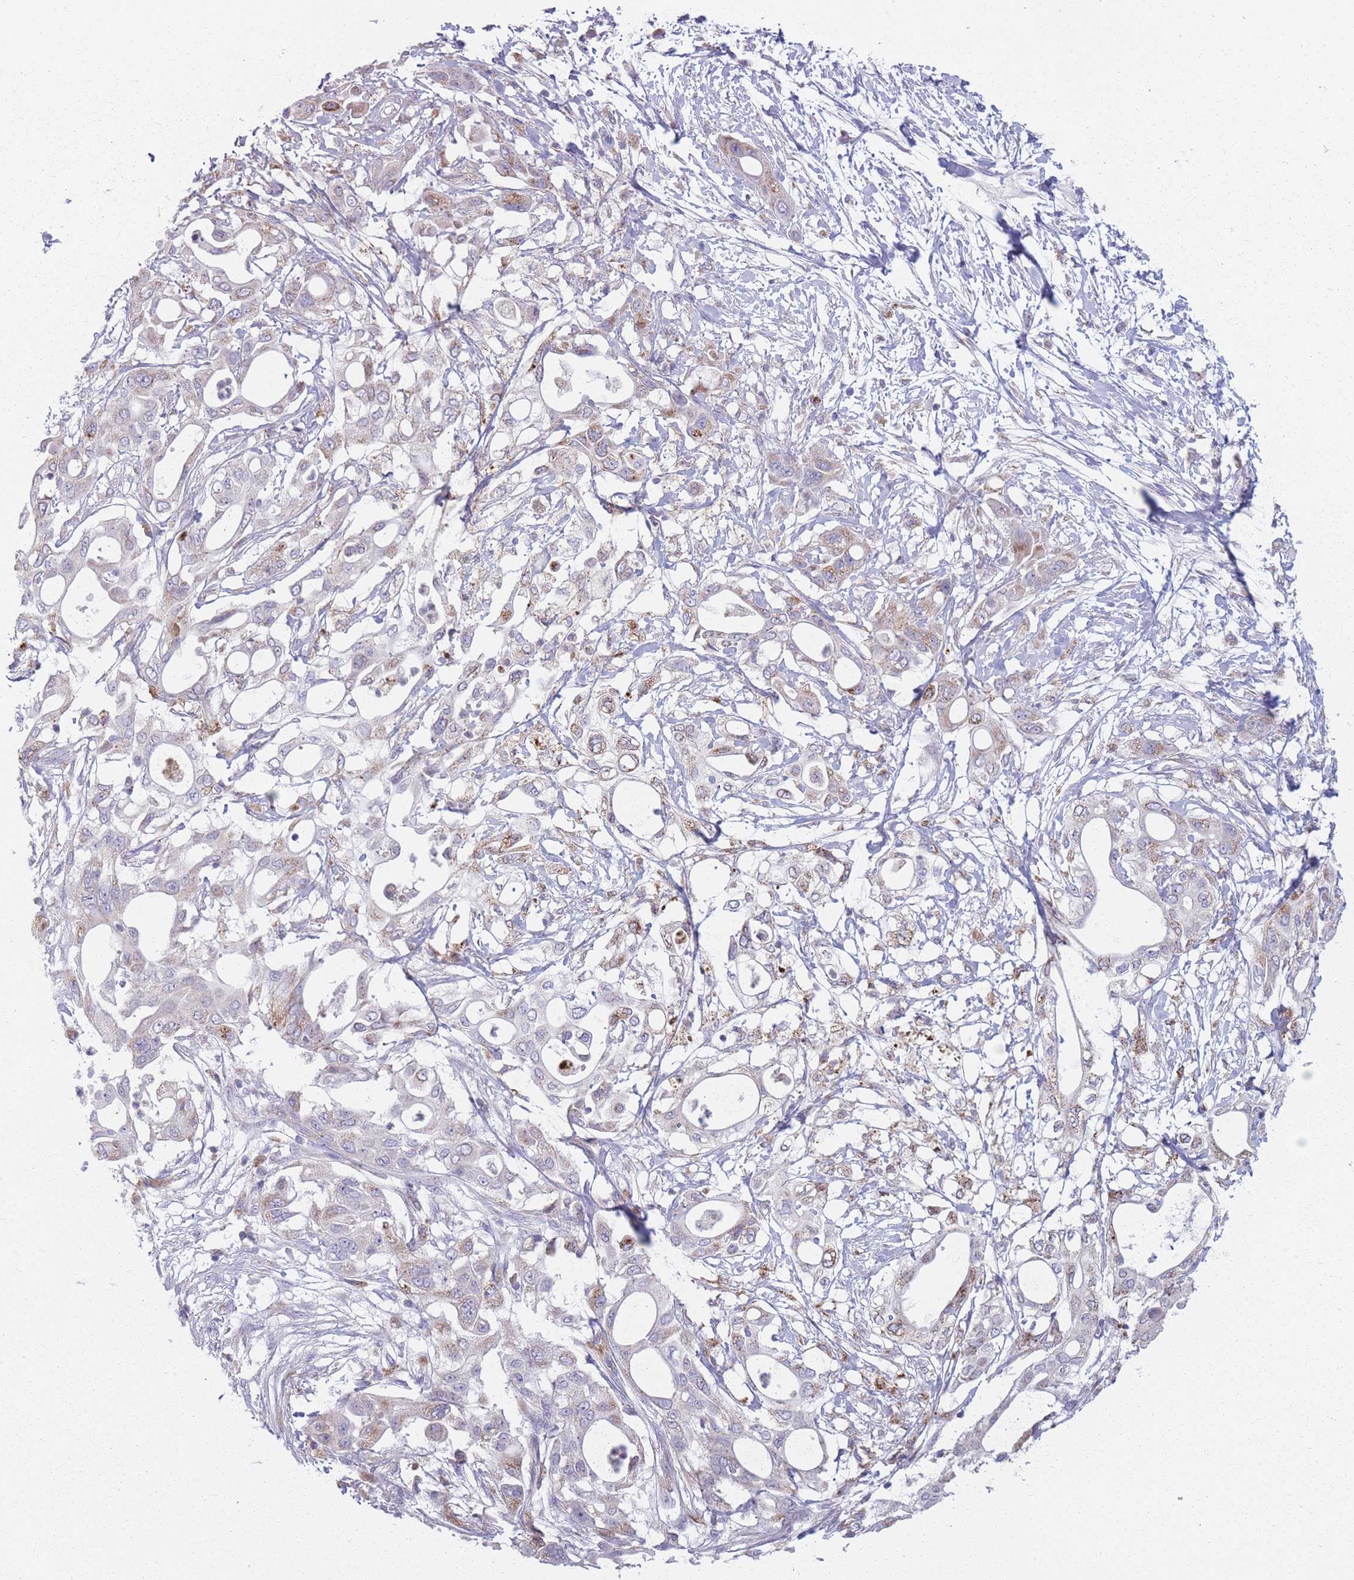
{"staining": {"intensity": "weak", "quantity": "25%-75%", "location": "cytoplasmic/membranous"}, "tissue": "pancreatic cancer", "cell_type": "Tumor cells", "image_type": "cancer", "snomed": [{"axis": "morphology", "description": "Adenocarcinoma, NOS"}, {"axis": "topography", "description": "Pancreas"}], "caption": "A brown stain labels weak cytoplasmic/membranous positivity of a protein in human adenocarcinoma (pancreatic) tumor cells.", "gene": "PEX11B", "patient": {"sex": "male", "age": 68}}